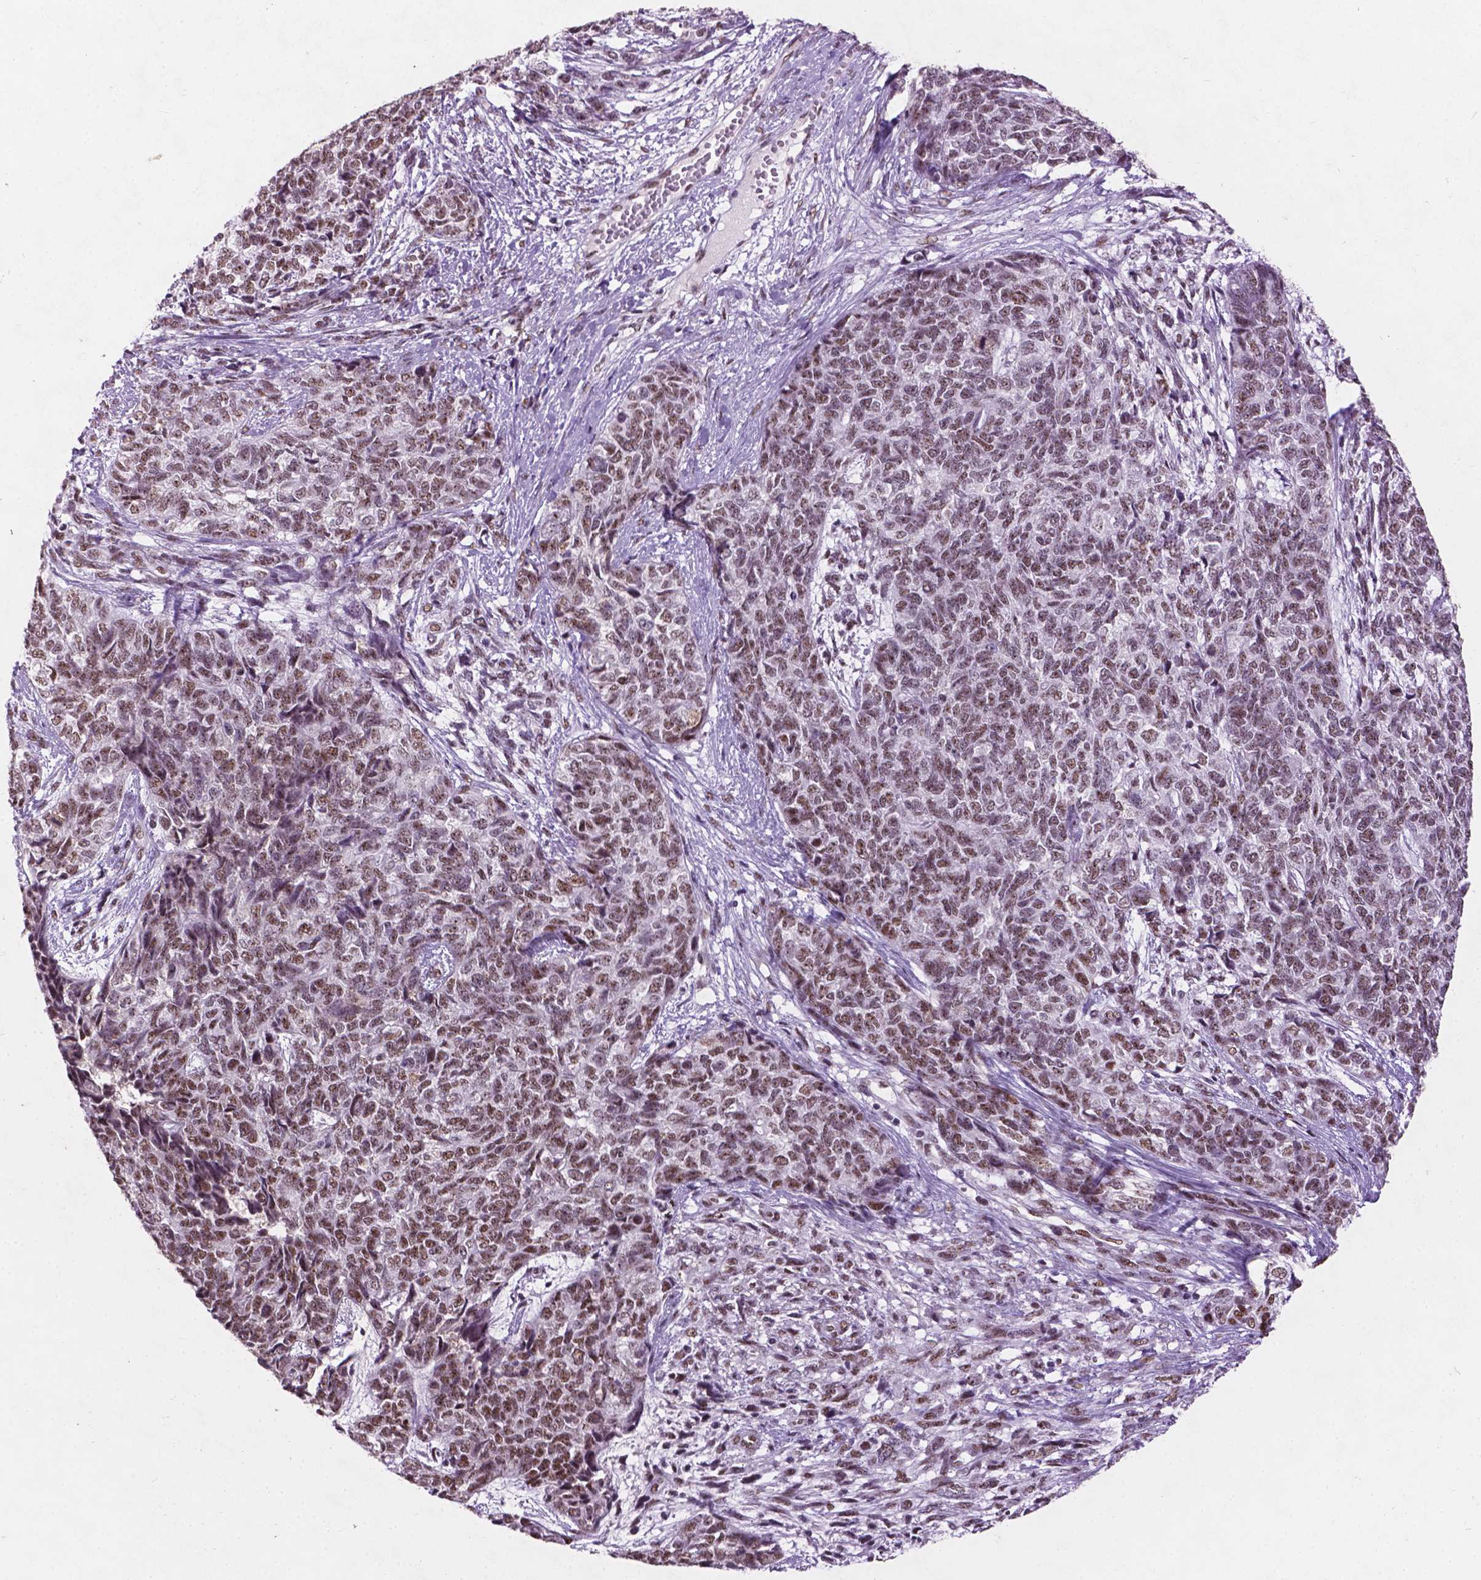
{"staining": {"intensity": "moderate", "quantity": "25%-75%", "location": "nuclear"}, "tissue": "cervical cancer", "cell_type": "Tumor cells", "image_type": "cancer", "snomed": [{"axis": "morphology", "description": "Squamous cell carcinoma, NOS"}, {"axis": "topography", "description": "Cervix"}], "caption": "Cervical cancer (squamous cell carcinoma) stained with immunohistochemistry (IHC) shows moderate nuclear staining in about 25%-75% of tumor cells.", "gene": "COIL", "patient": {"sex": "female", "age": 63}}